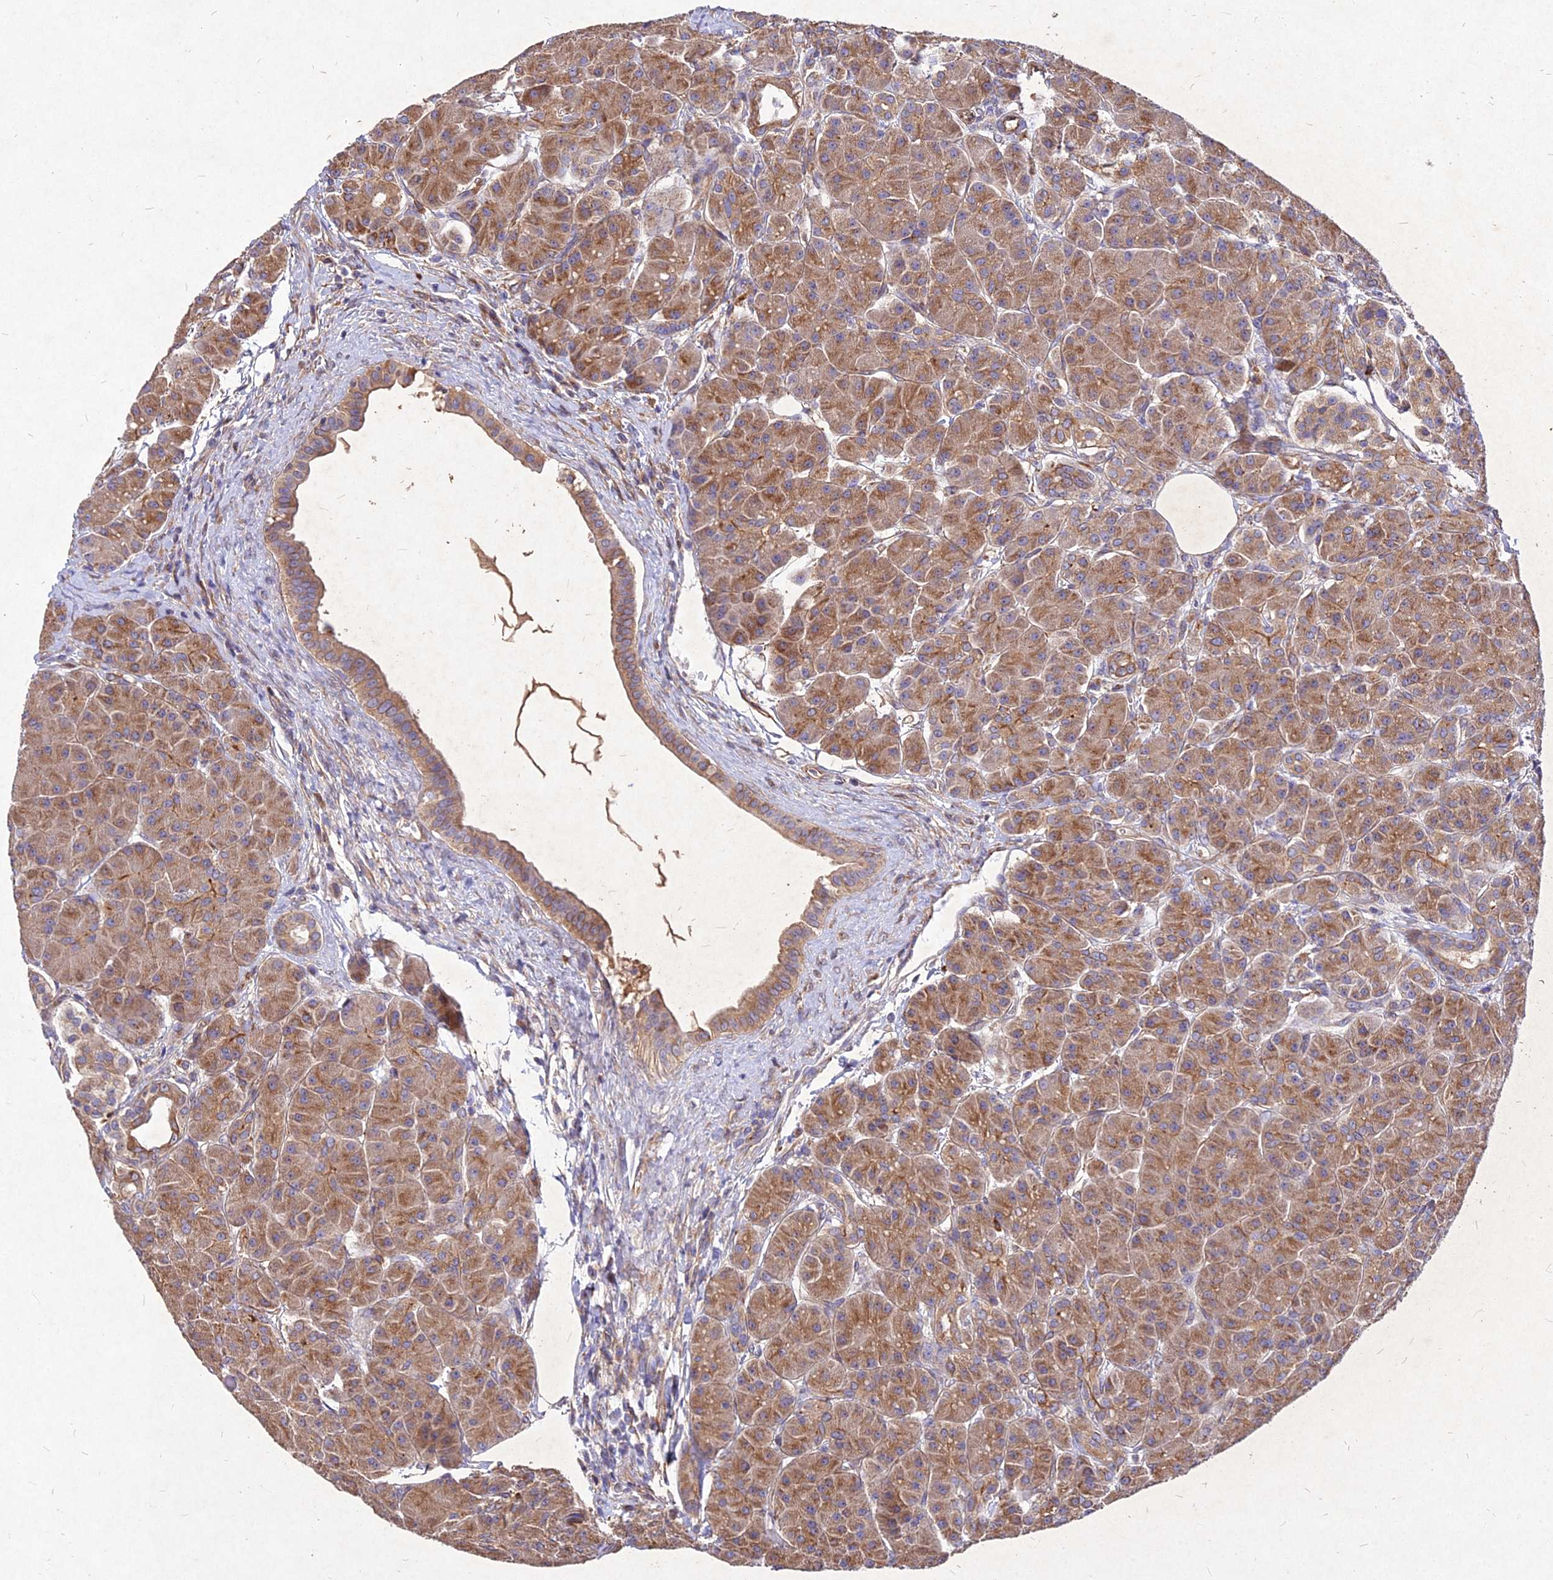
{"staining": {"intensity": "moderate", "quantity": ">75%", "location": "cytoplasmic/membranous"}, "tissue": "pancreas", "cell_type": "Exocrine glandular cells", "image_type": "normal", "snomed": [{"axis": "morphology", "description": "Normal tissue, NOS"}, {"axis": "topography", "description": "Pancreas"}], "caption": "IHC of benign pancreas reveals medium levels of moderate cytoplasmic/membranous positivity in approximately >75% of exocrine glandular cells. The protein of interest is shown in brown color, while the nuclei are stained blue.", "gene": "SKA1", "patient": {"sex": "male", "age": 63}}